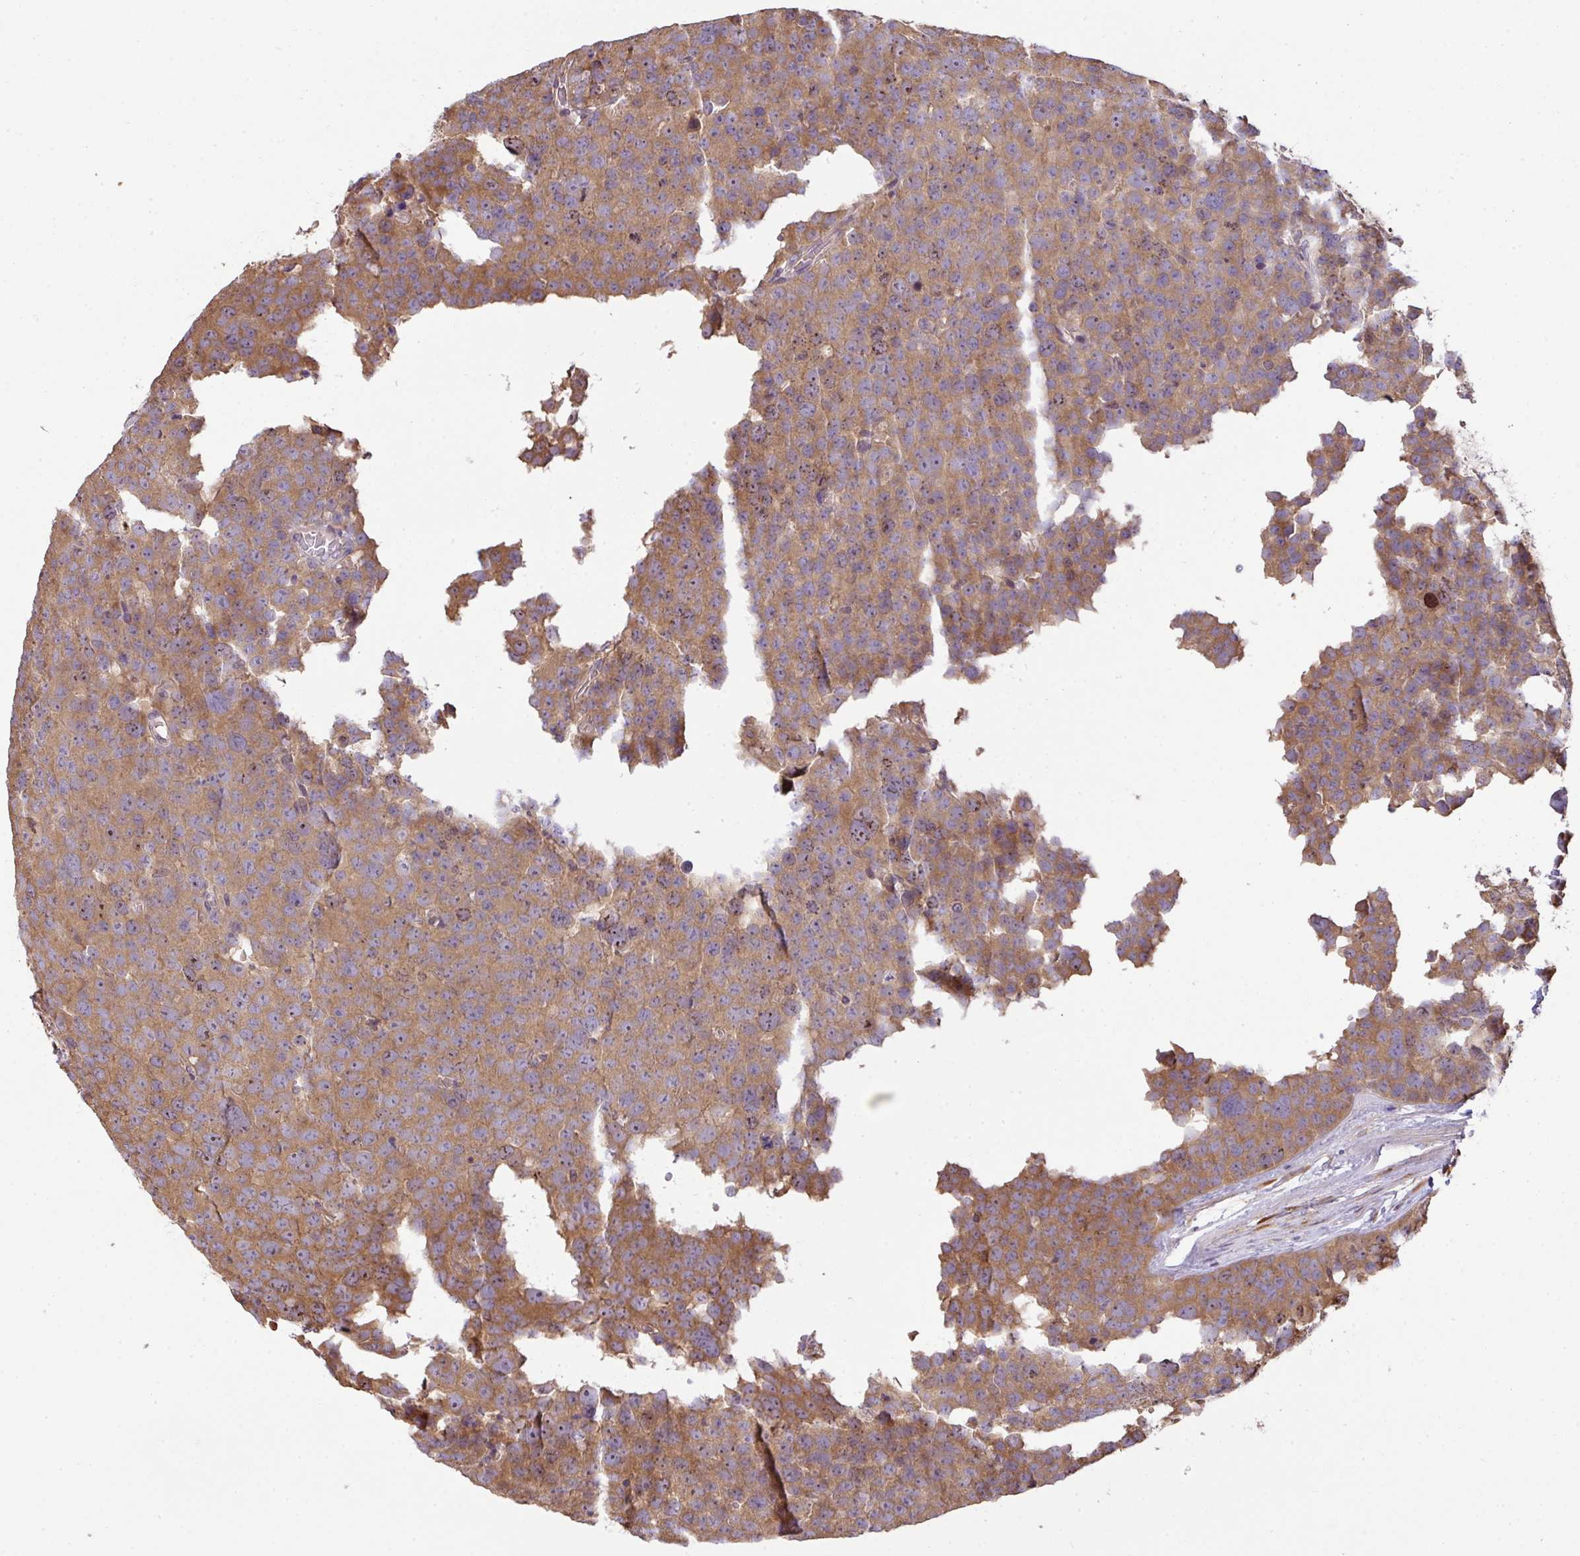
{"staining": {"intensity": "moderate", "quantity": ">75%", "location": "cytoplasmic/membranous,nuclear"}, "tissue": "testis cancer", "cell_type": "Tumor cells", "image_type": "cancer", "snomed": [{"axis": "morphology", "description": "Seminoma, NOS"}, {"axis": "topography", "description": "Testis"}], "caption": "Immunohistochemistry image of human testis cancer (seminoma) stained for a protein (brown), which shows medium levels of moderate cytoplasmic/membranous and nuclear staining in about >75% of tumor cells.", "gene": "VENTX", "patient": {"sex": "male", "age": 71}}